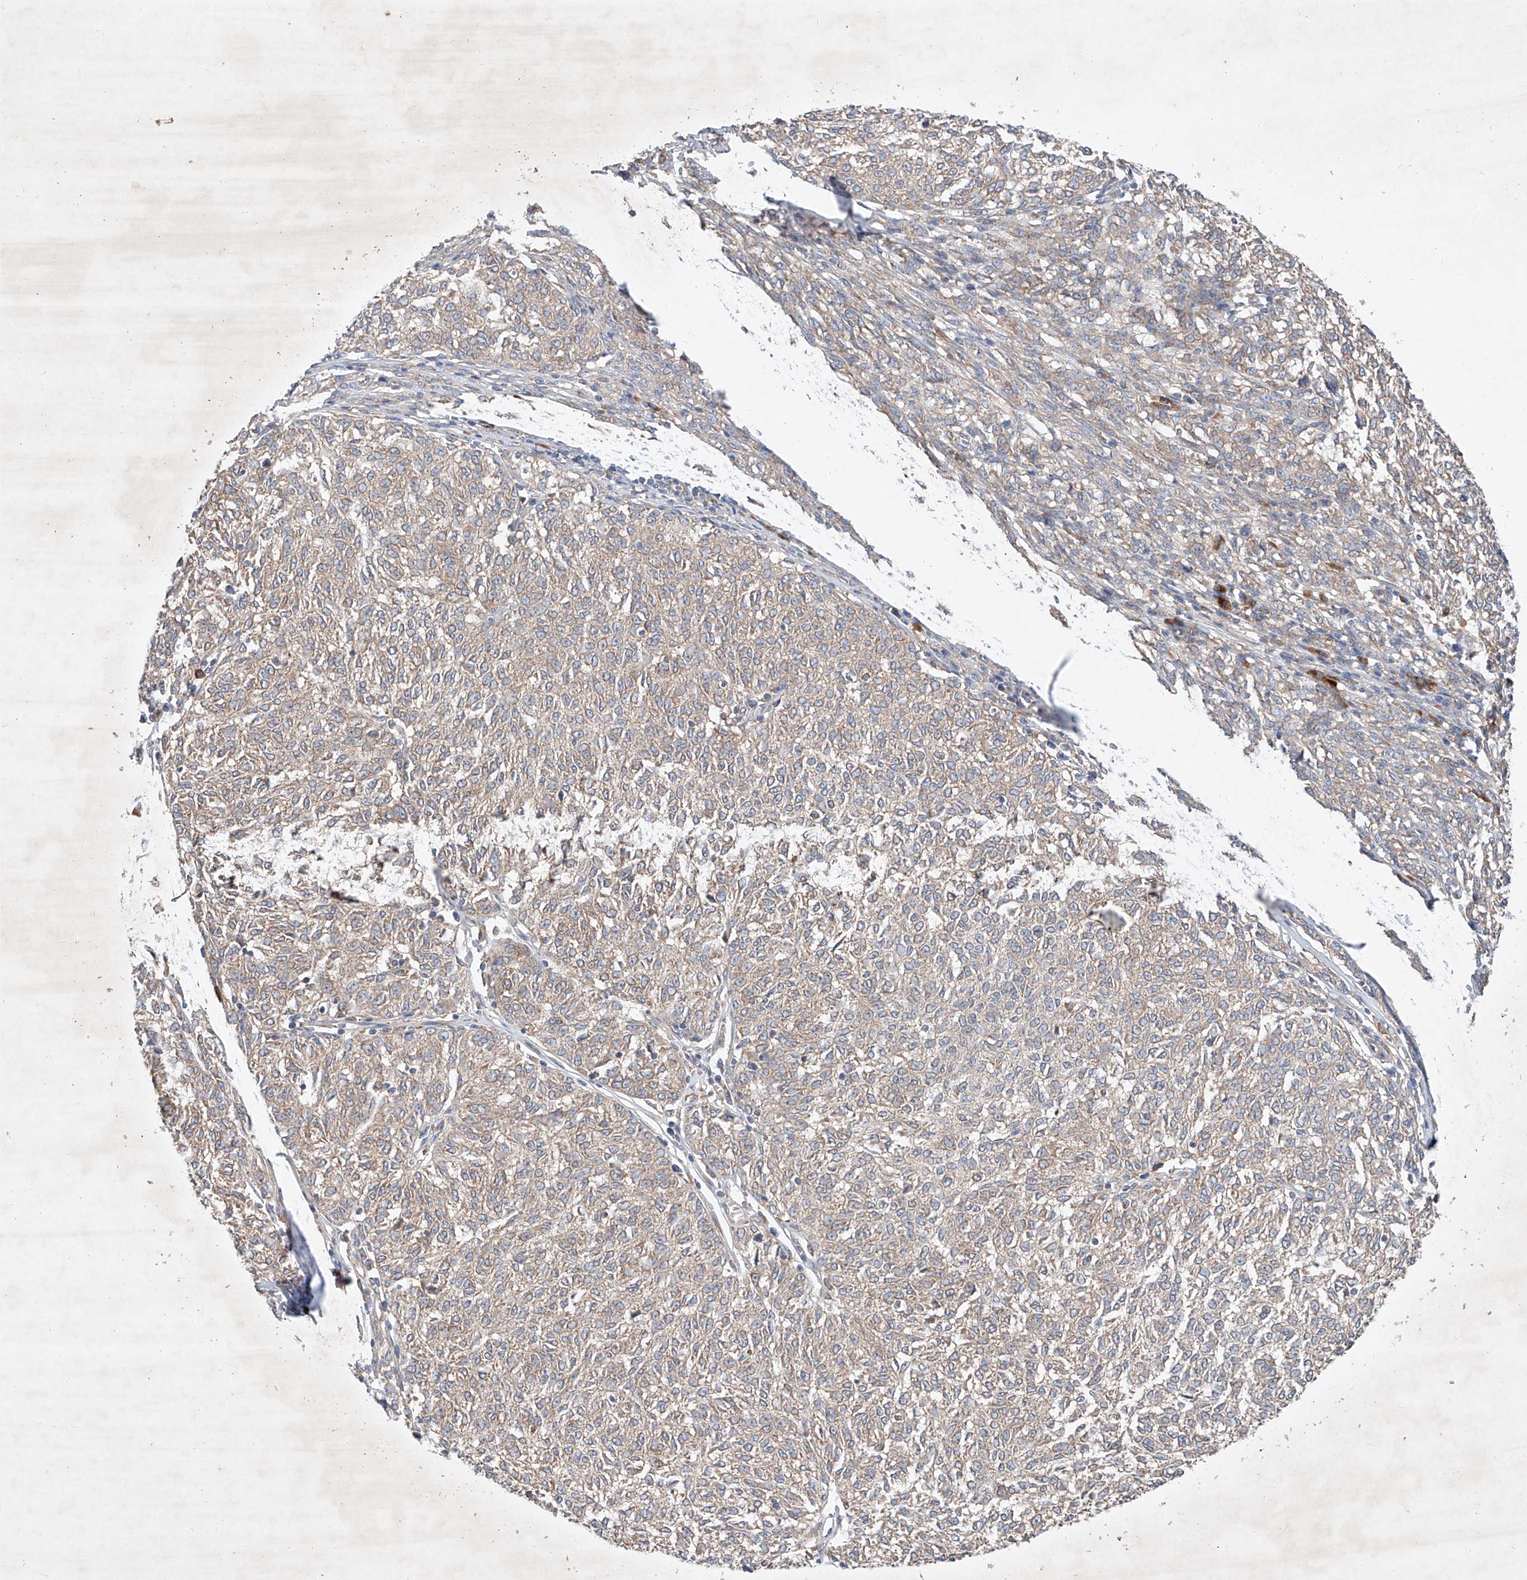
{"staining": {"intensity": "weak", "quantity": "<25%", "location": "cytoplasmic/membranous"}, "tissue": "melanoma", "cell_type": "Tumor cells", "image_type": "cancer", "snomed": [{"axis": "morphology", "description": "Malignant melanoma, NOS"}, {"axis": "topography", "description": "Skin"}], "caption": "Immunohistochemical staining of human melanoma displays no significant staining in tumor cells.", "gene": "FASTK", "patient": {"sex": "female", "age": 72}}